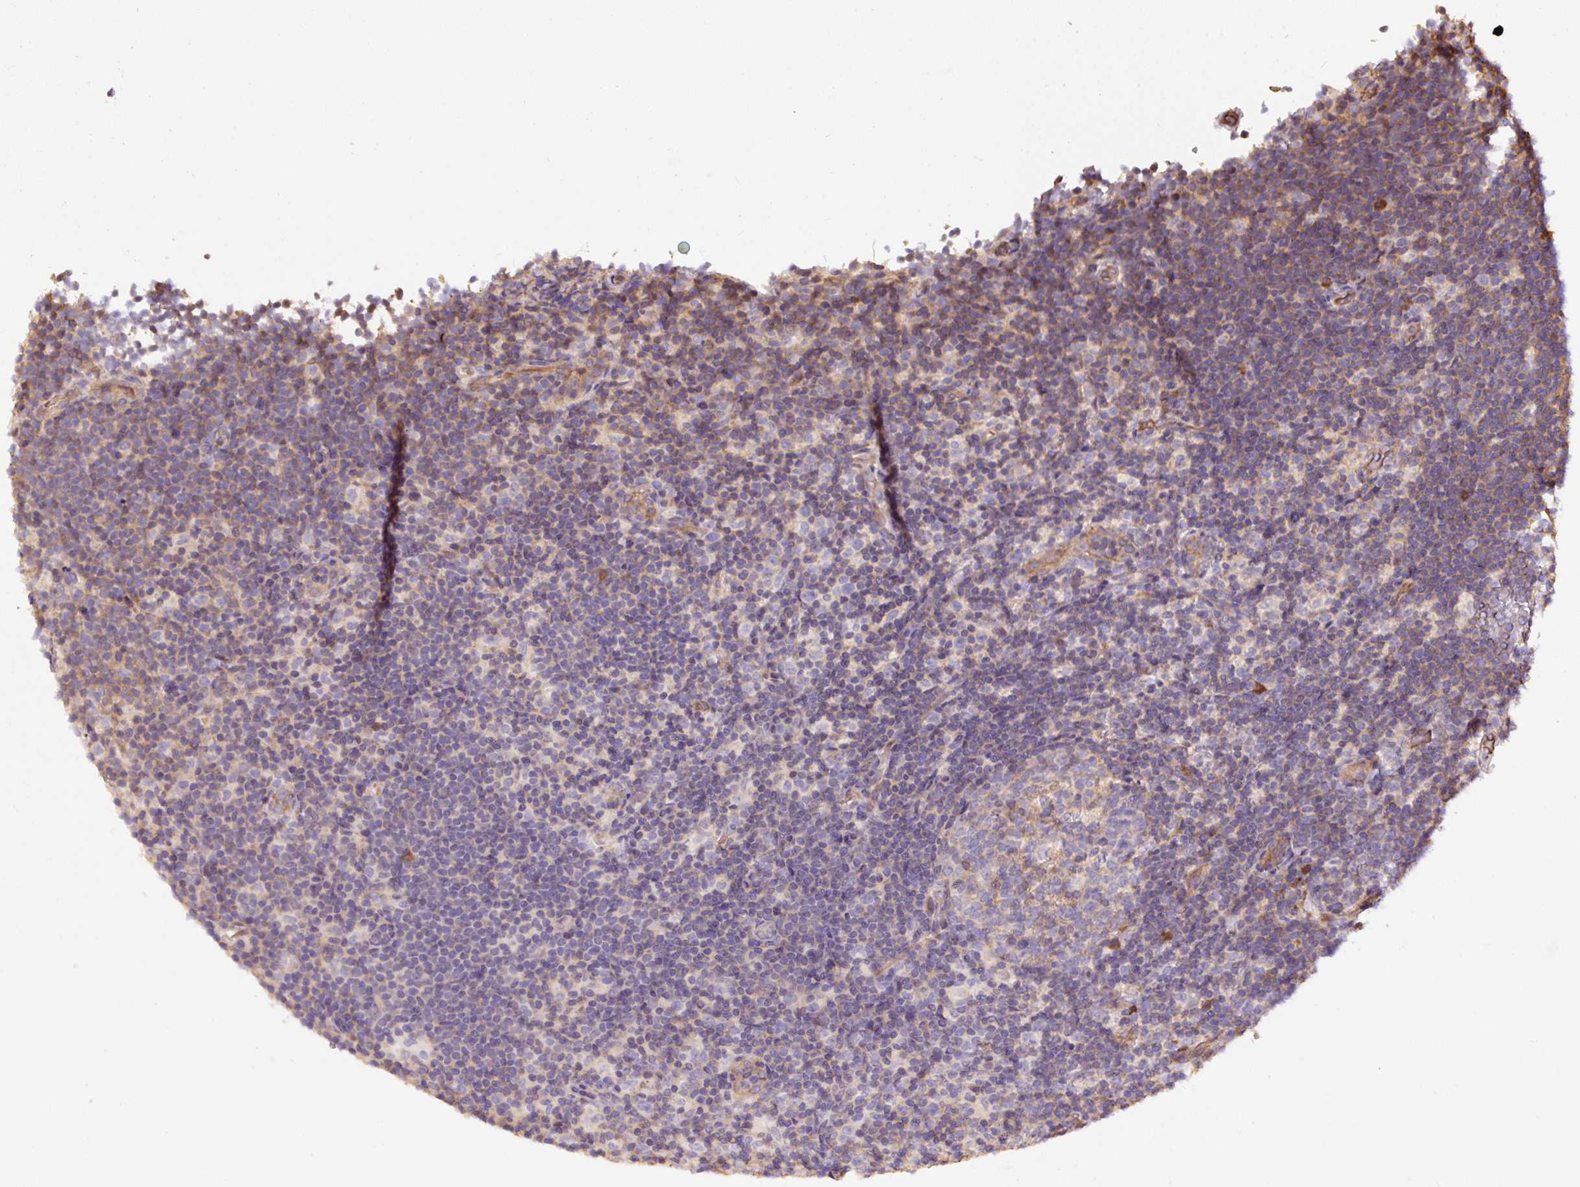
{"staining": {"intensity": "negative", "quantity": "none", "location": "none"}, "tissue": "lymphoma", "cell_type": "Tumor cells", "image_type": "cancer", "snomed": [{"axis": "morphology", "description": "Hodgkin's disease, NOS"}, {"axis": "topography", "description": "Lymph node"}], "caption": "Tumor cells show no significant protein staining in Hodgkin's disease.", "gene": "PPME1", "patient": {"sex": "female", "age": 57}}